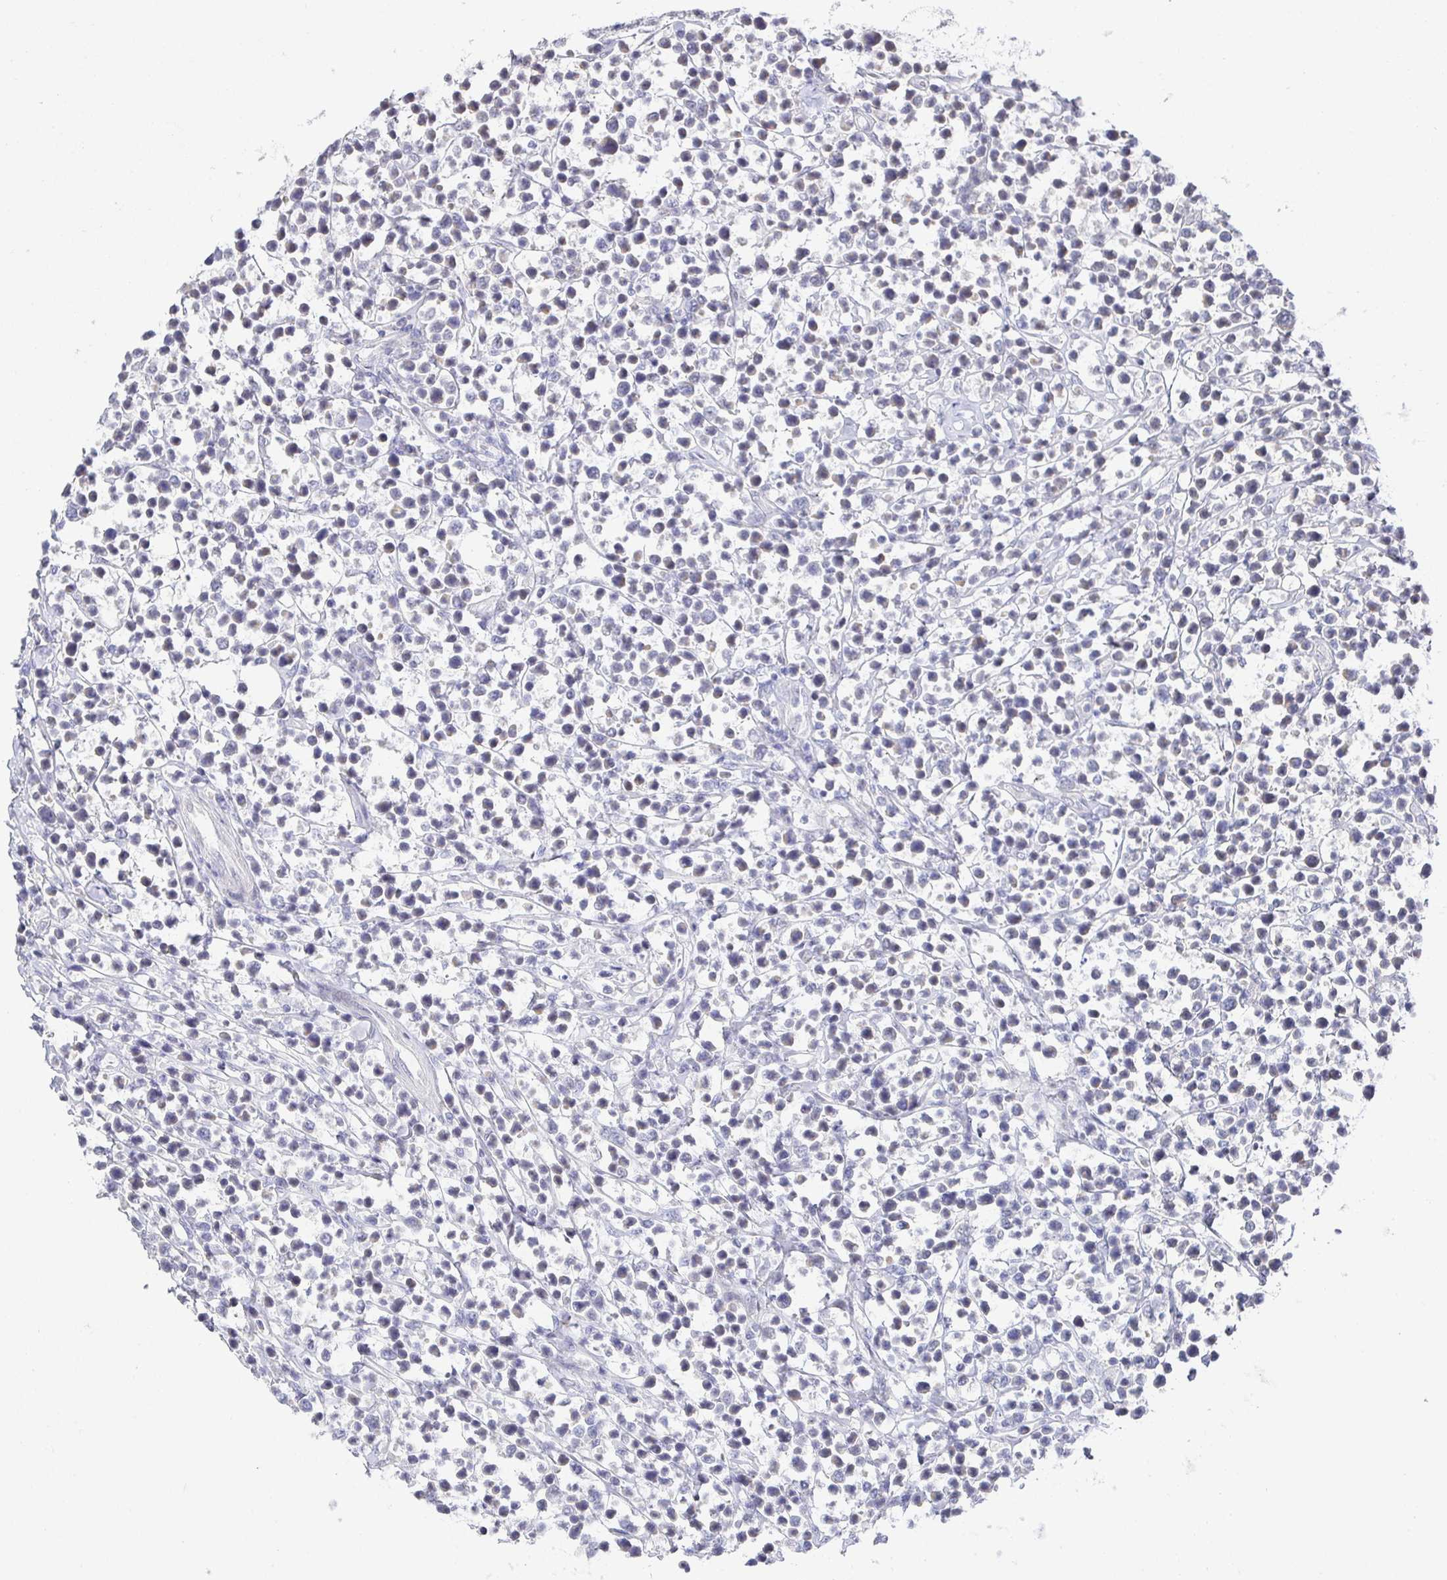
{"staining": {"intensity": "negative", "quantity": "none", "location": "none"}, "tissue": "lymphoma", "cell_type": "Tumor cells", "image_type": "cancer", "snomed": [{"axis": "morphology", "description": "Malignant lymphoma, non-Hodgkin's type, Low grade"}, {"axis": "topography", "description": "Lymph node"}], "caption": "This is an immunohistochemistry (IHC) histopathology image of human lymphoma. There is no expression in tumor cells.", "gene": "CIT", "patient": {"sex": "male", "age": 60}}